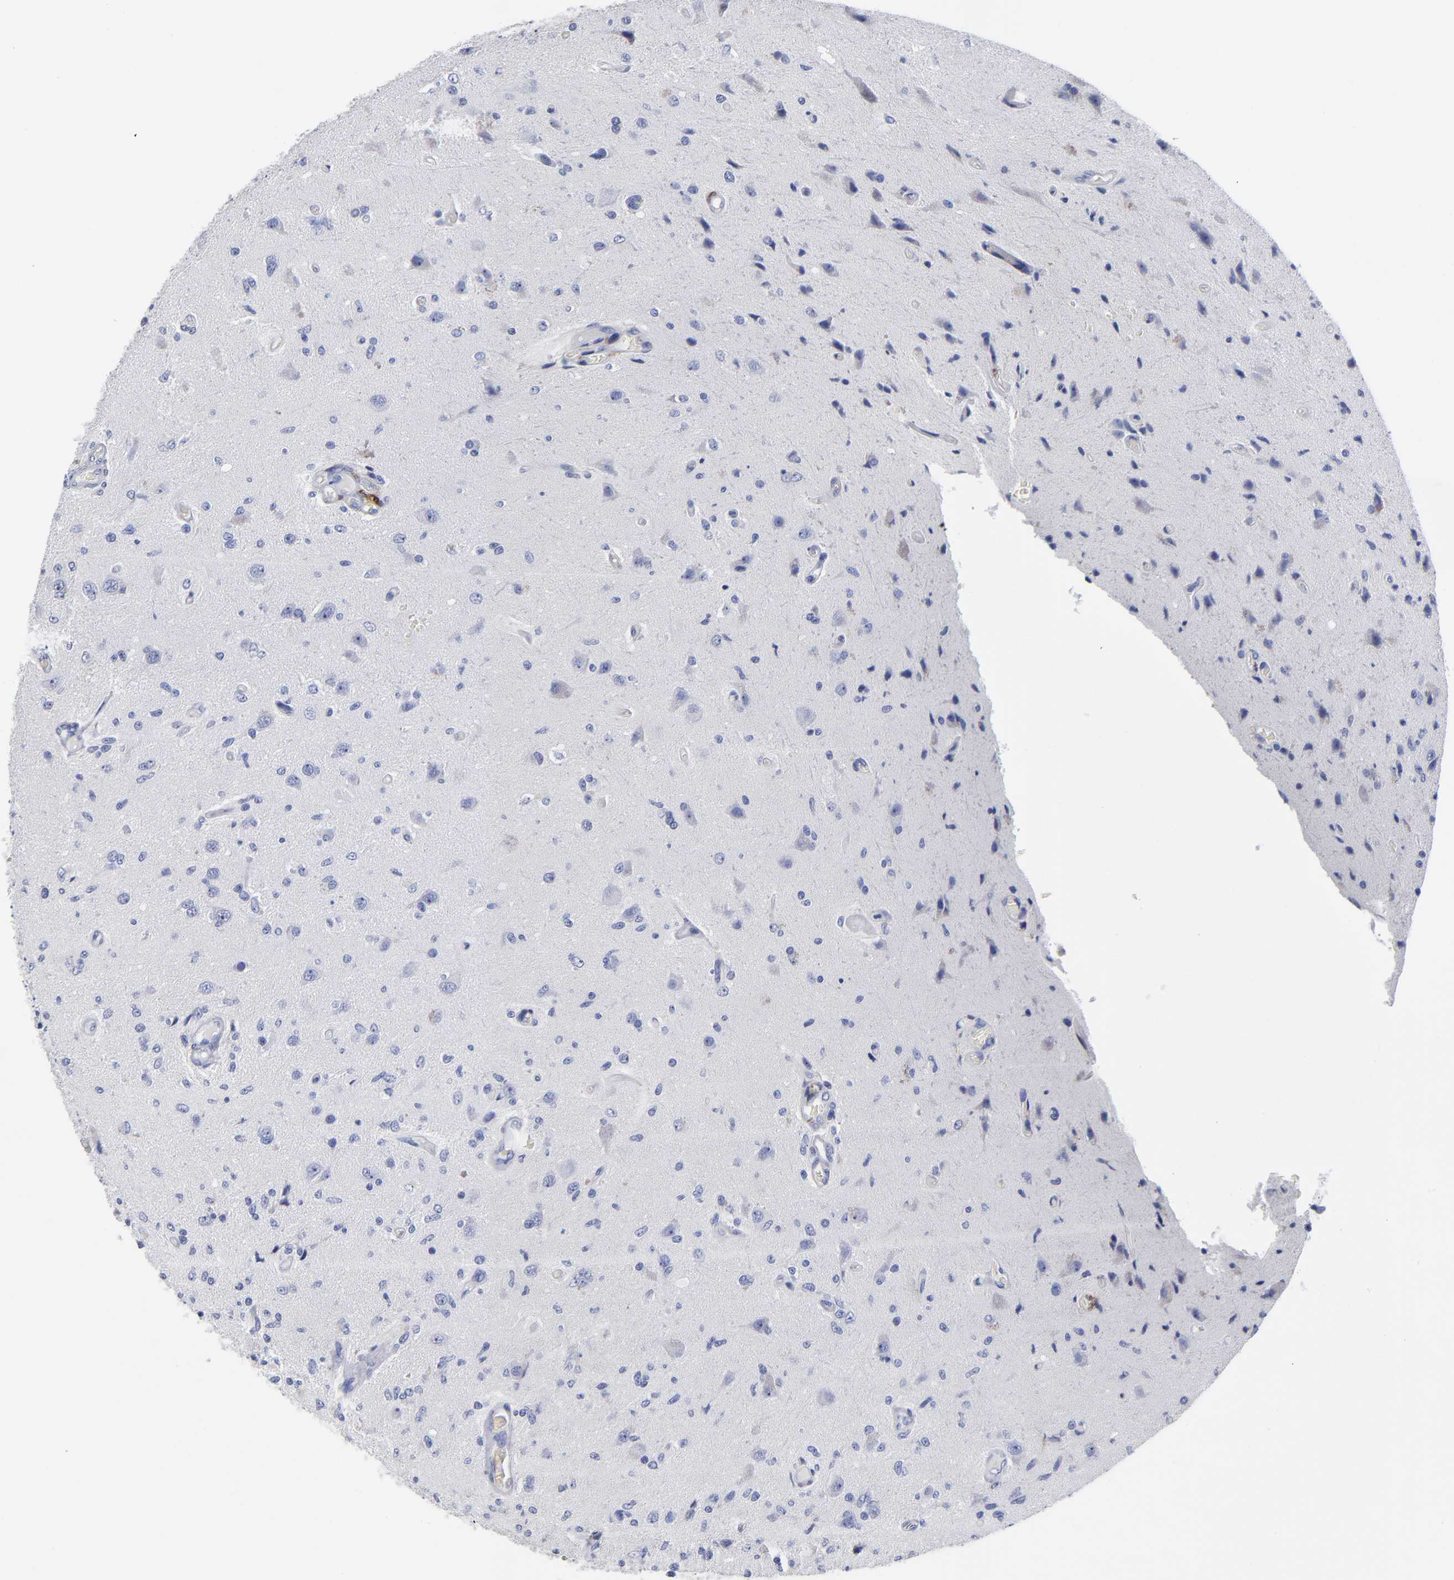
{"staining": {"intensity": "negative", "quantity": "none", "location": "none"}, "tissue": "glioma", "cell_type": "Tumor cells", "image_type": "cancer", "snomed": [{"axis": "morphology", "description": "Normal tissue, NOS"}, {"axis": "morphology", "description": "Glioma, malignant, High grade"}, {"axis": "topography", "description": "Cerebral cortex"}], "caption": "Immunohistochemistry (IHC) of high-grade glioma (malignant) shows no expression in tumor cells.", "gene": "PTP4A1", "patient": {"sex": "male", "age": 77}}